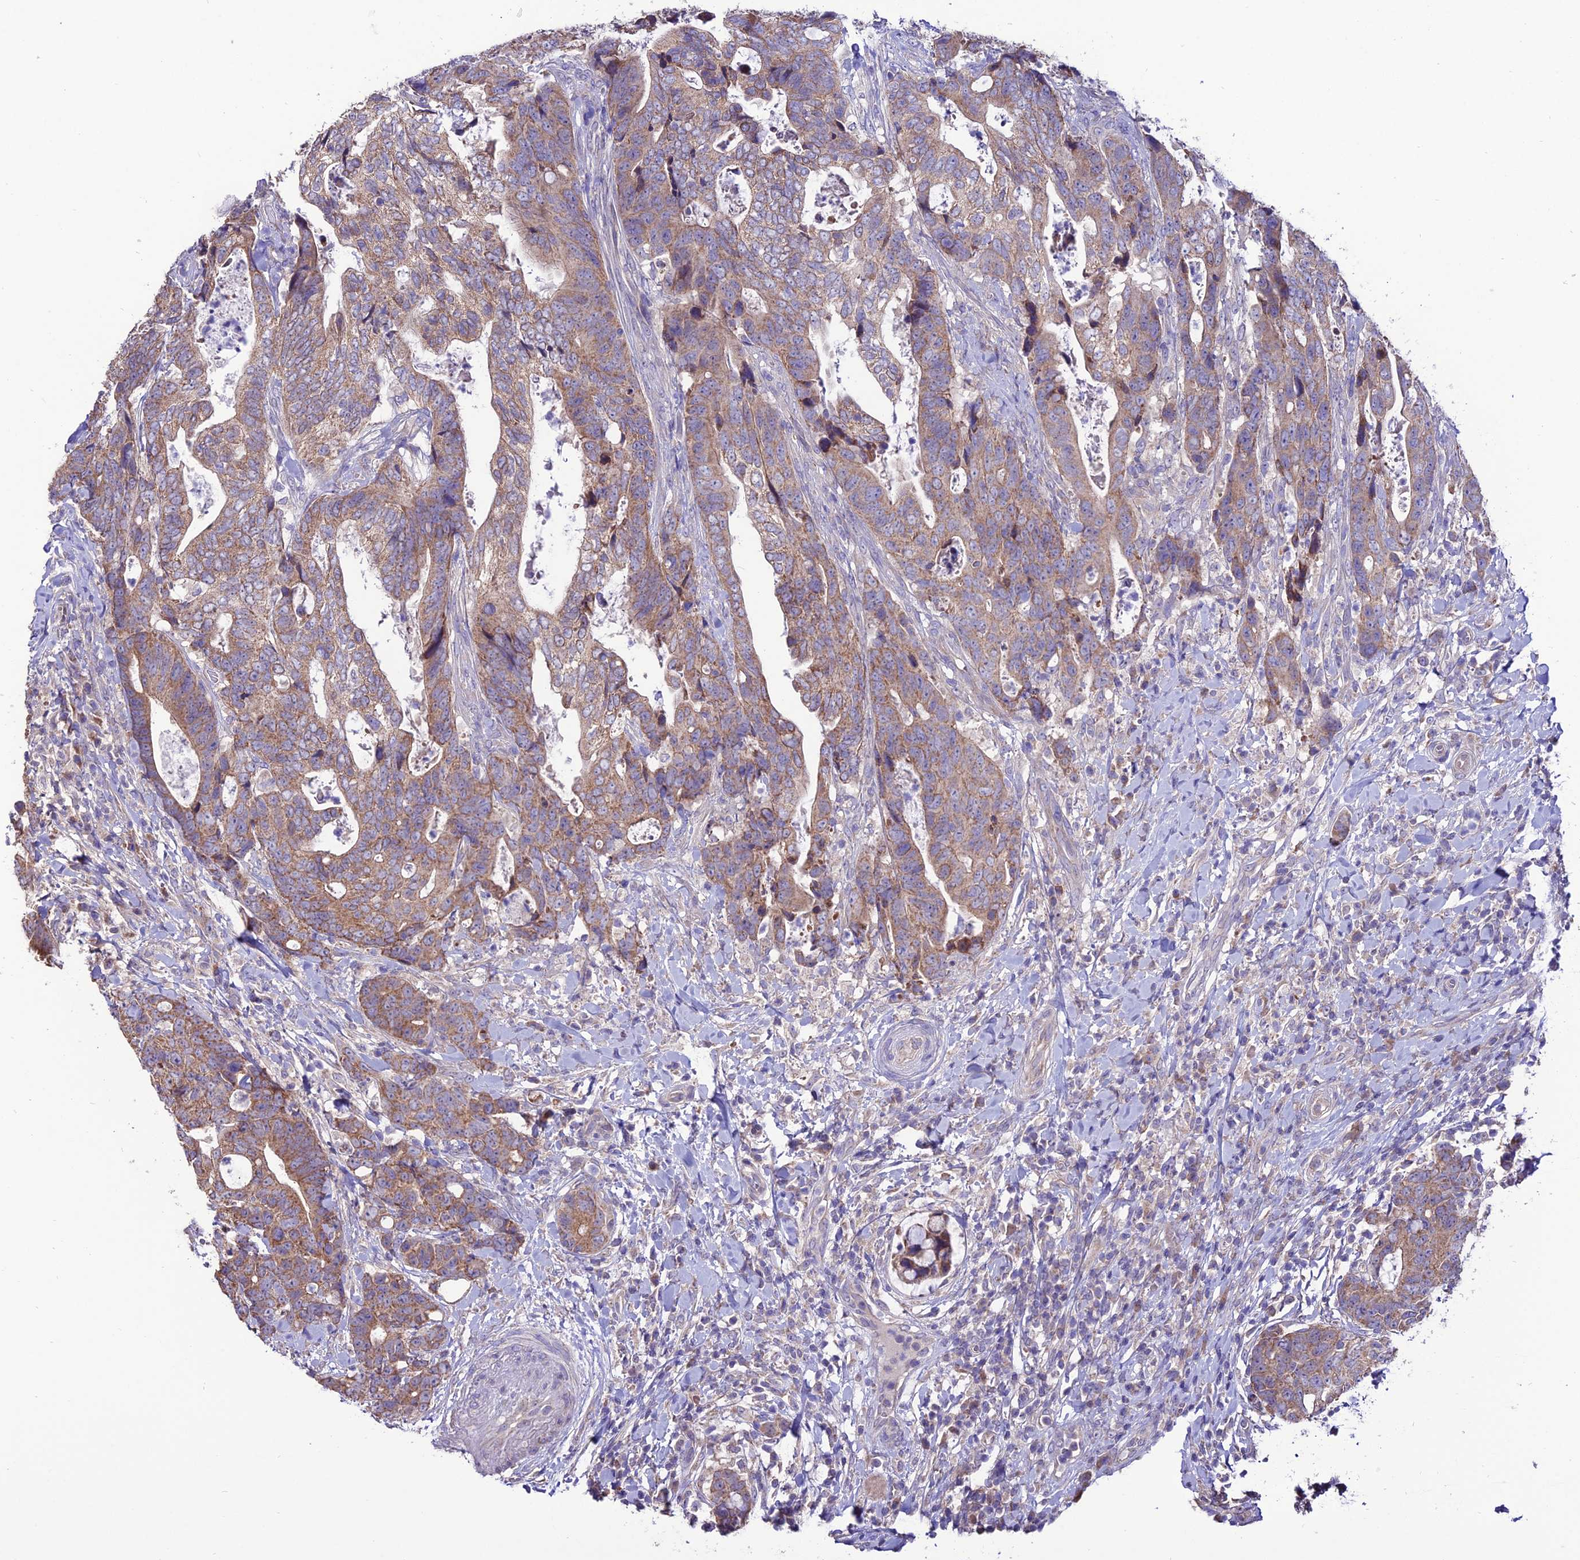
{"staining": {"intensity": "moderate", "quantity": ">75%", "location": "cytoplasmic/membranous"}, "tissue": "colorectal cancer", "cell_type": "Tumor cells", "image_type": "cancer", "snomed": [{"axis": "morphology", "description": "Adenocarcinoma, NOS"}, {"axis": "topography", "description": "Colon"}], "caption": "Protein expression analysis of human adenocarcinoma (colorectal) reveals moderate cytoplasmic/membranous staining in approximately >75% of tumor cells.", "gene": "HOGA1", "patient": {"sex": "female", "age": 82}}